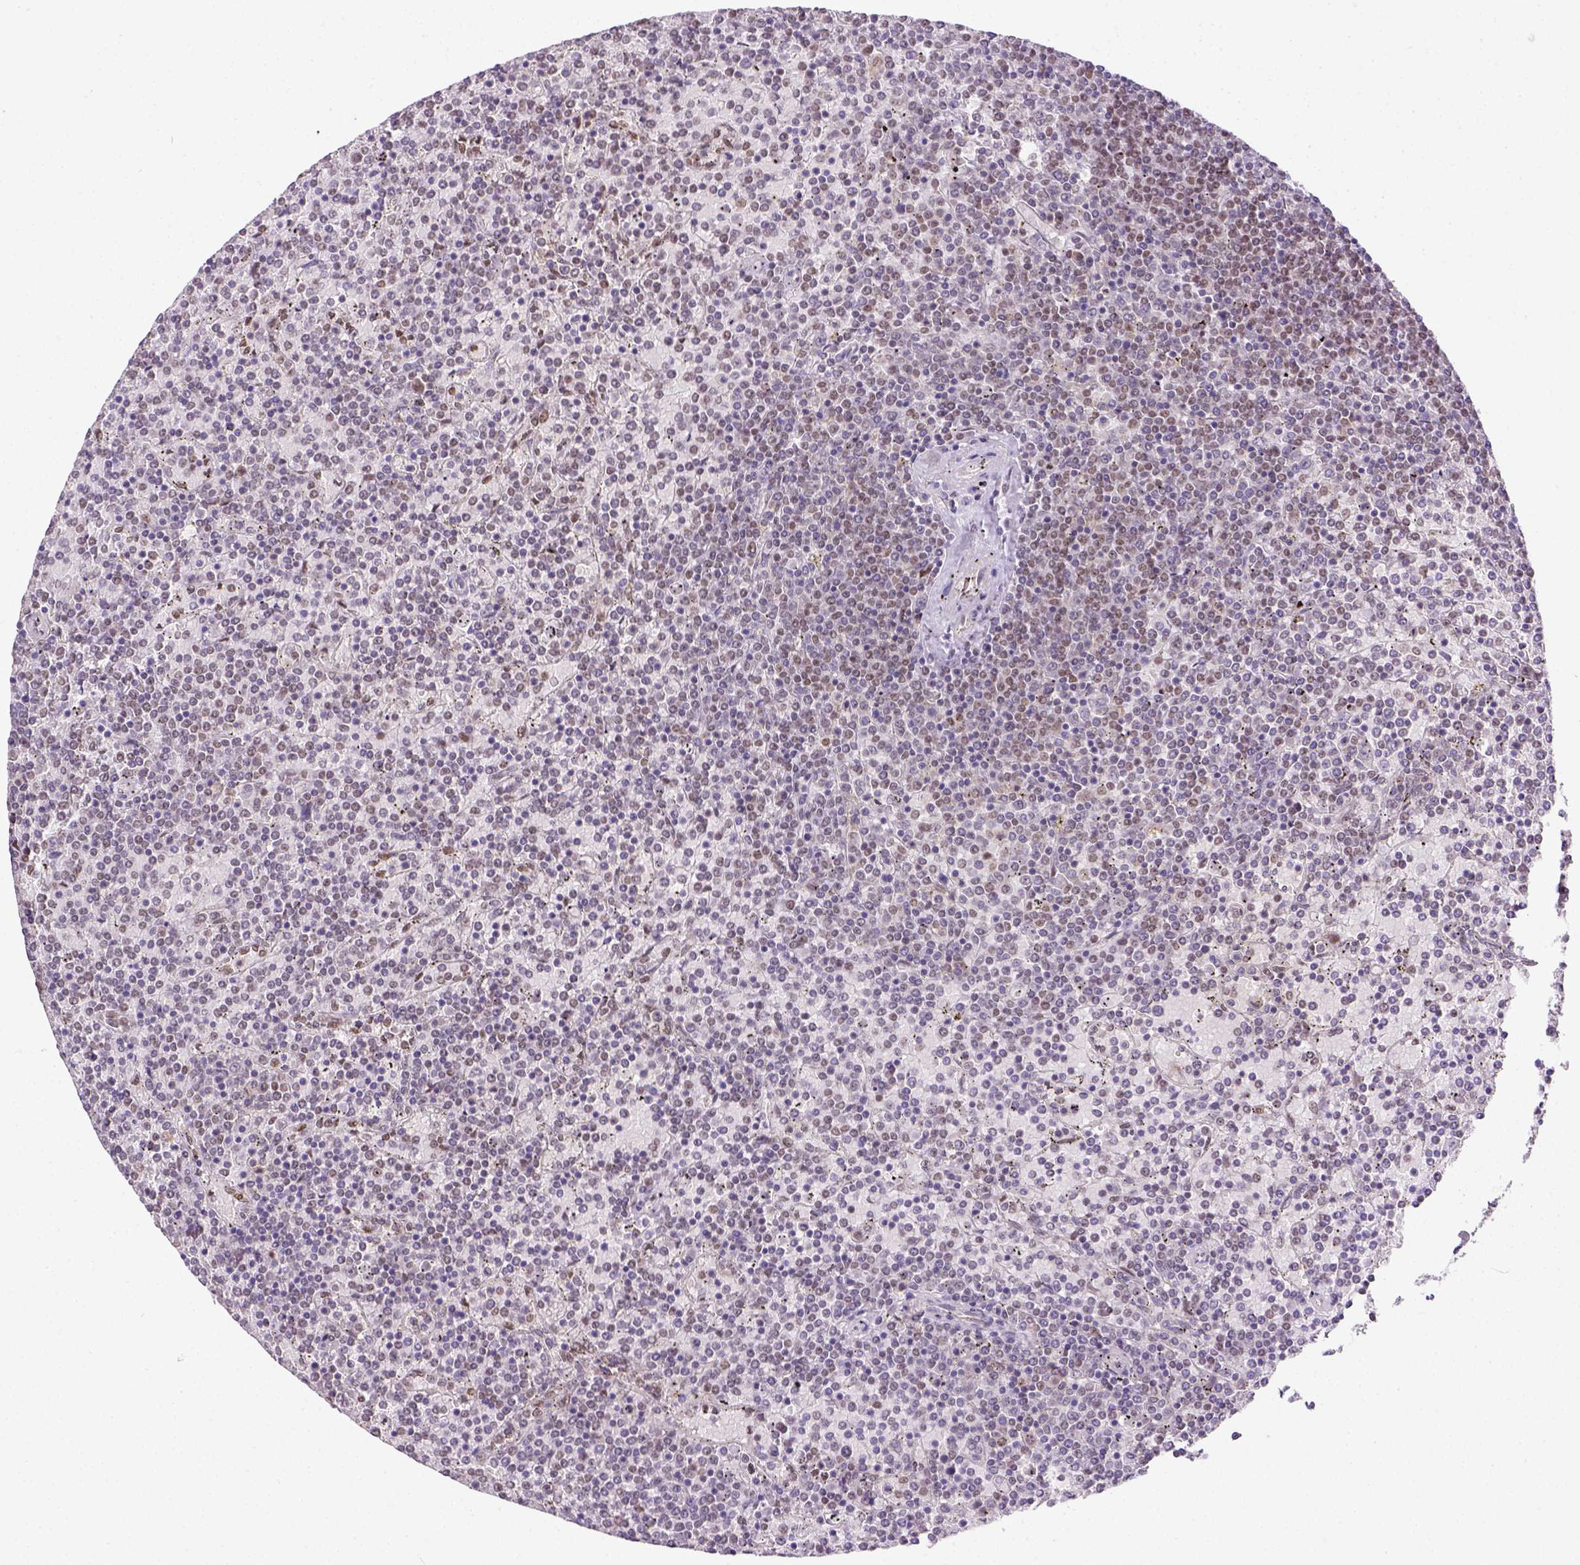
{"staining": {"intensity": "weak", "quantity": "25%-75%", "location": "nuclear"}, "tissue": "lymphoma", "cell_type": "Tumor cells", "image_type": "cancer", "snomed": [{"axis": "morphology", "description": "Malignant lymphoma, non-Hodgkin's type, Low grade"}, {"axis": "topography", "description": "Spleen"}], "caption": "IHC of human lymphoma displays low levels of weak nuclear staining in about 25%-75% of tumor cells. (IHC, brightfield microscopy, high magnification).", "gene": "ERCC1", "patient": {"sex": "female", "age": 77}}